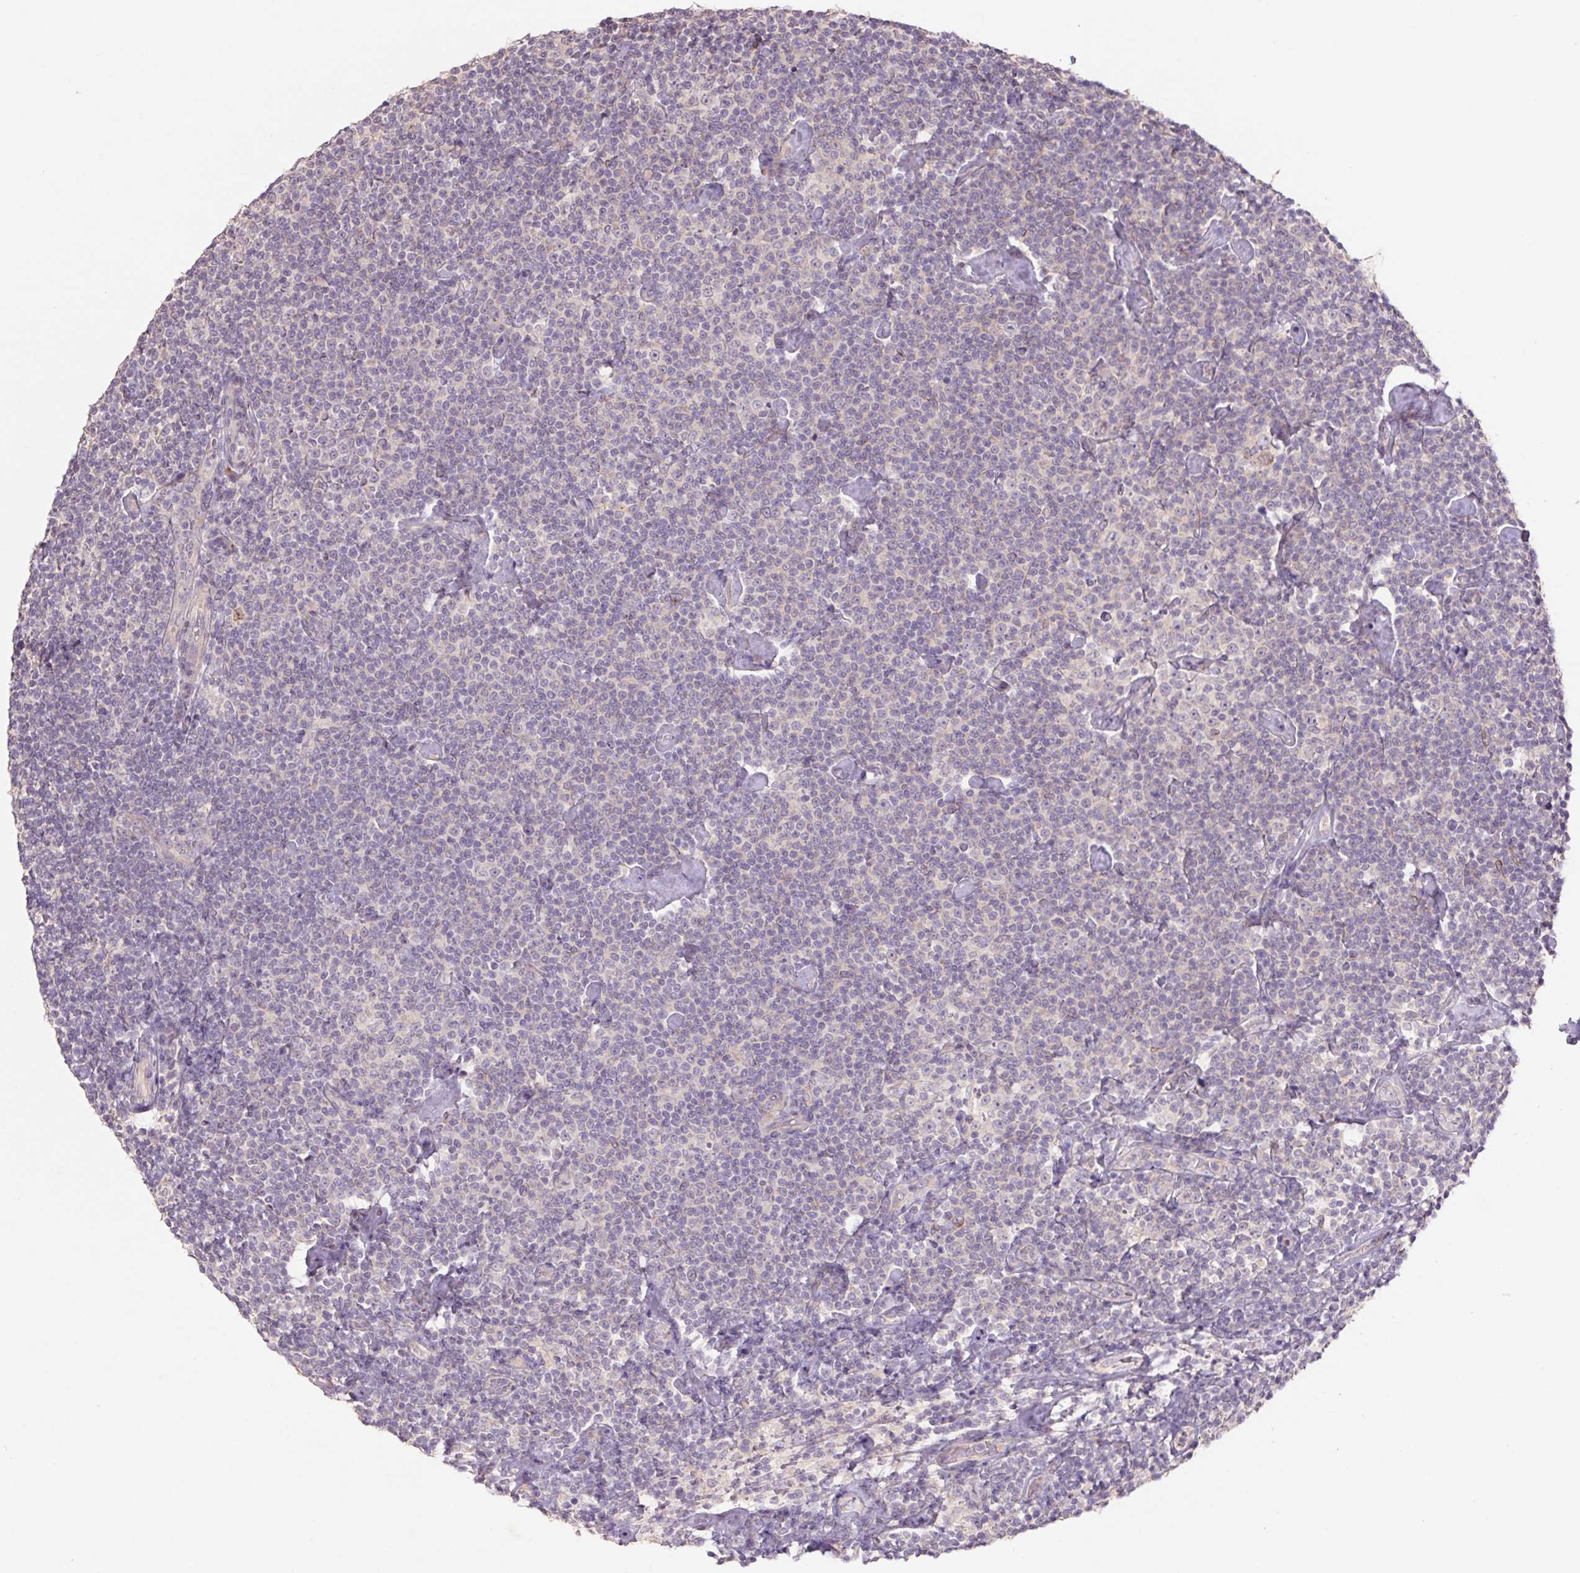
{"staining": {"intensity": "negative", "quantity": "none", "location": "none"}, "tissue": "lymphoma", "cell_type": "Tumor cells", "image_type": "cancer", "snomed": [{"axis": "morphology", "description": "Malignant lymphoma, non-Hodgkin's type, Low grade"}, {"axis": "topography", "description": "Lymph node"}], "caption": "High power microscopy histopathology image of an IHC photomicrograph of low-grade malignant lymphoma, non-Hodgkin's type, revealing no significant staining in tumor cells. Brightfield microscopy of immunohistochemistry stained with DAB (brown) and hematoxylin (blue), captured at high magnification.", "gene": "GRM2", "patient": {"sex": "male", "age": 81}}